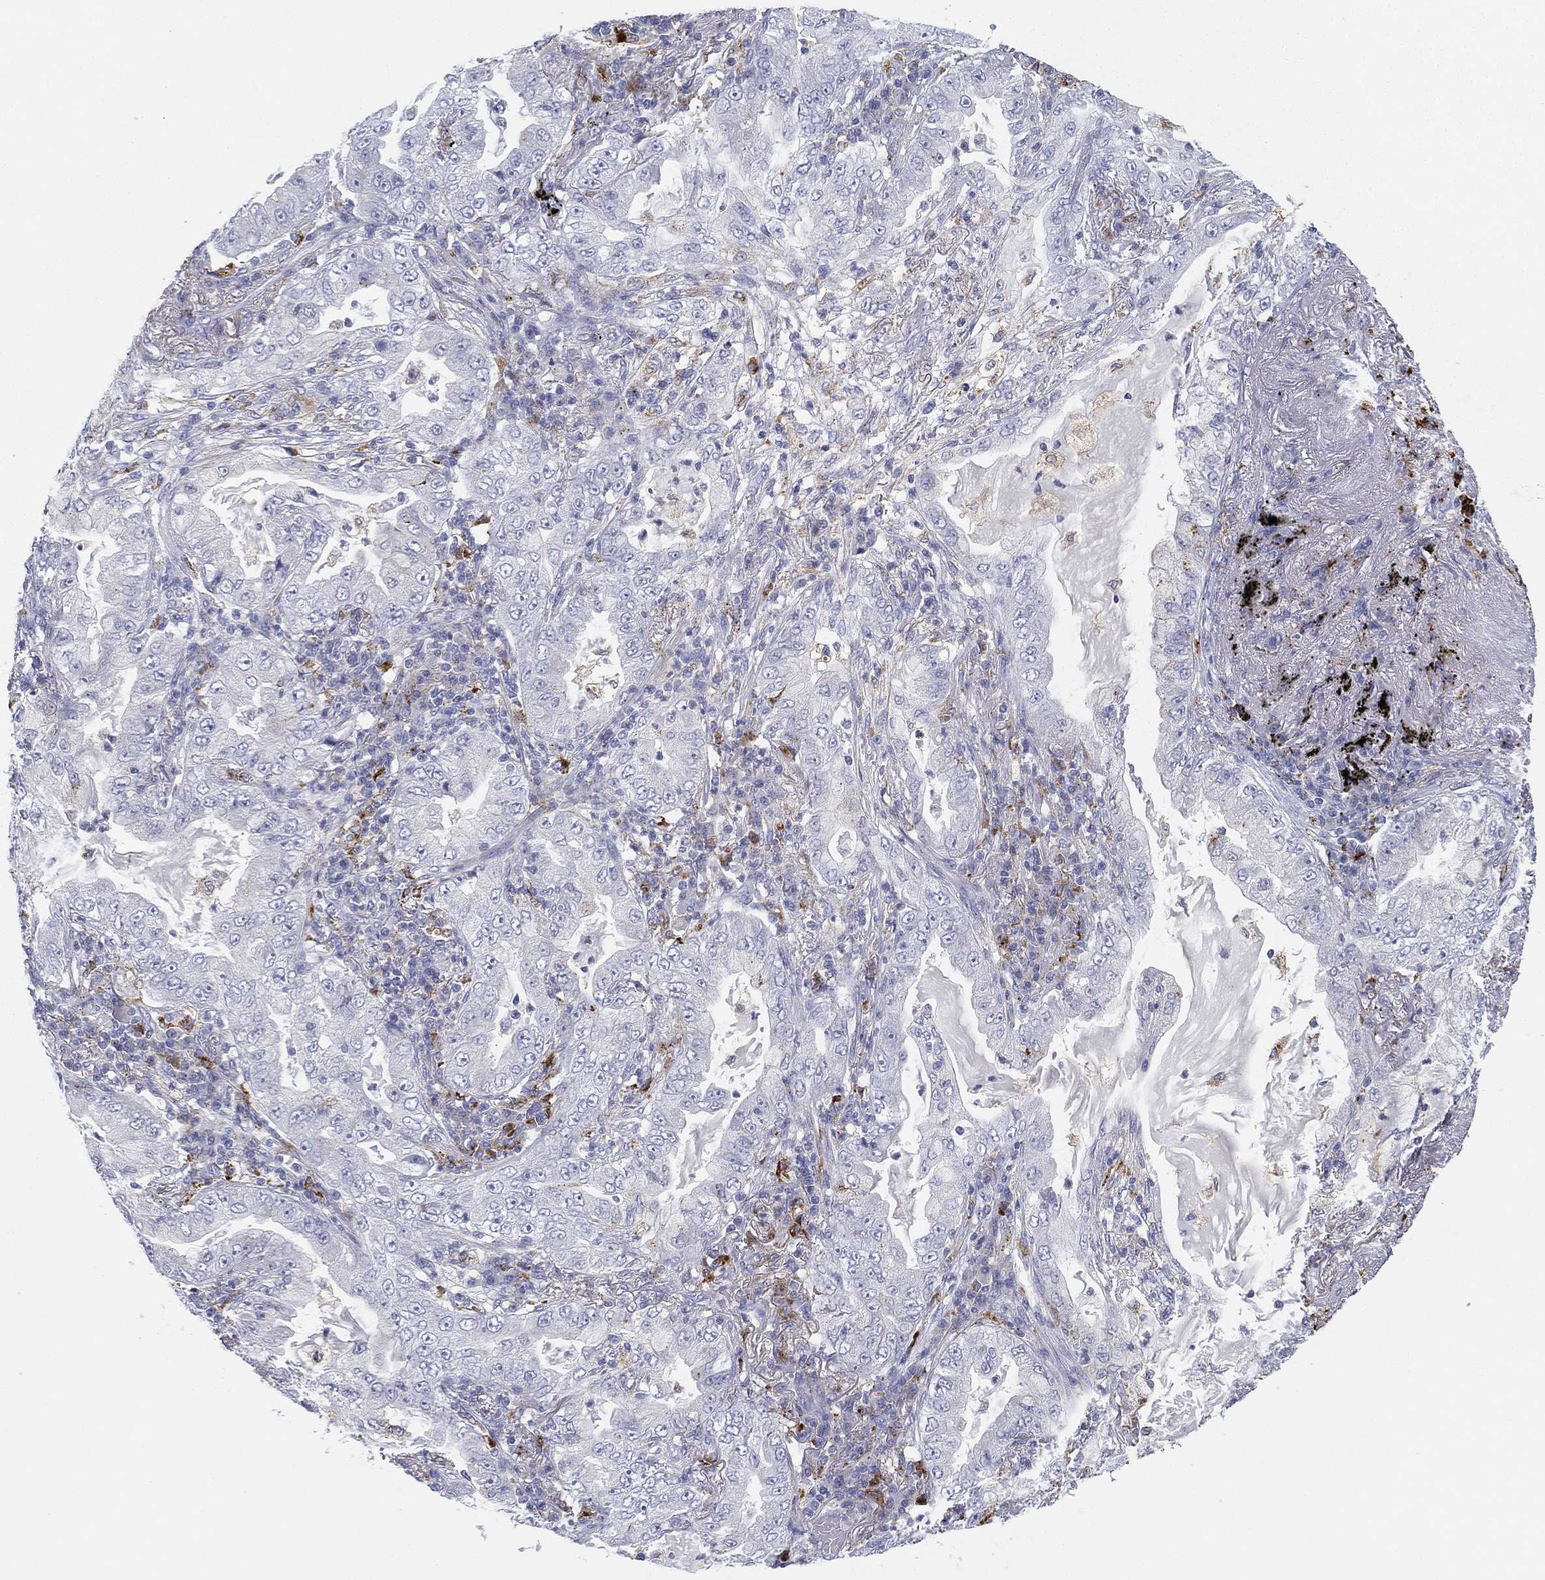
{"staining": {"intensity": "negative", "quantity": "none", "location": "none"}, "tissue": "lung cancer", "cell_type": "Tumor cells", "image_type": "cancer", "snomed": [{"axis": "morphology", "description": "Adenocarcinoma, NOS"}, {"axis": "topography", "description": "Lung"}], "caption": "Lung cancer stained for a protein using IHC reveals no staining tumor cells.", "gene": "NPC2", "patient": {"sex": "female", "age": 73}}